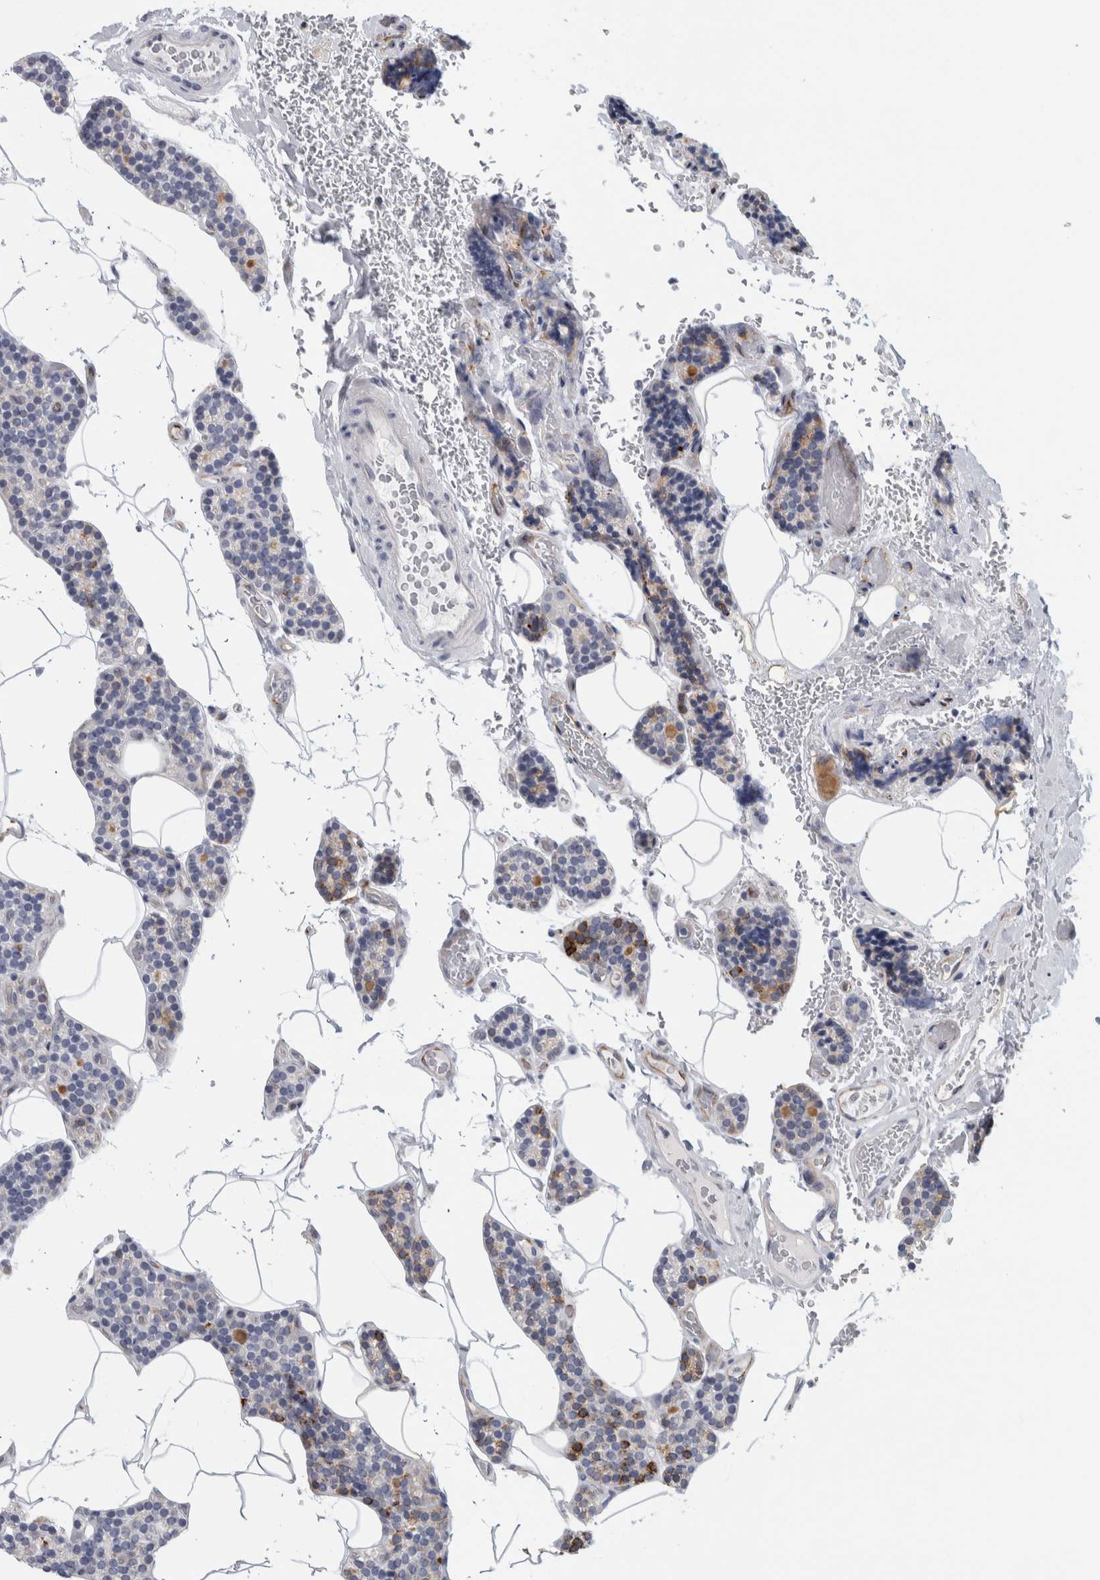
{"staining": {"intensity": "moderate", "quantity": "<25%", "location": "cytoplasmic/membranous"}, "tissue": "parathyroid gland", "cell_type": "Glandular cells", "image_type": "normal", "snomed": [{"axis": "morphology", "description": "Normal tissue, NOS"}, {"axis": "topography", "description": "Parathyroid gland"}], "caption": "DAB (3,3'-diaminobenzidine) immunohistochemical staining of normal parathyroid gland reveals moderate cytoplasmic/membranous protein expression in about <25% of glandular cells.", "gene": "B3GNT3", "patient": {"sex": "male", "age": 52}}